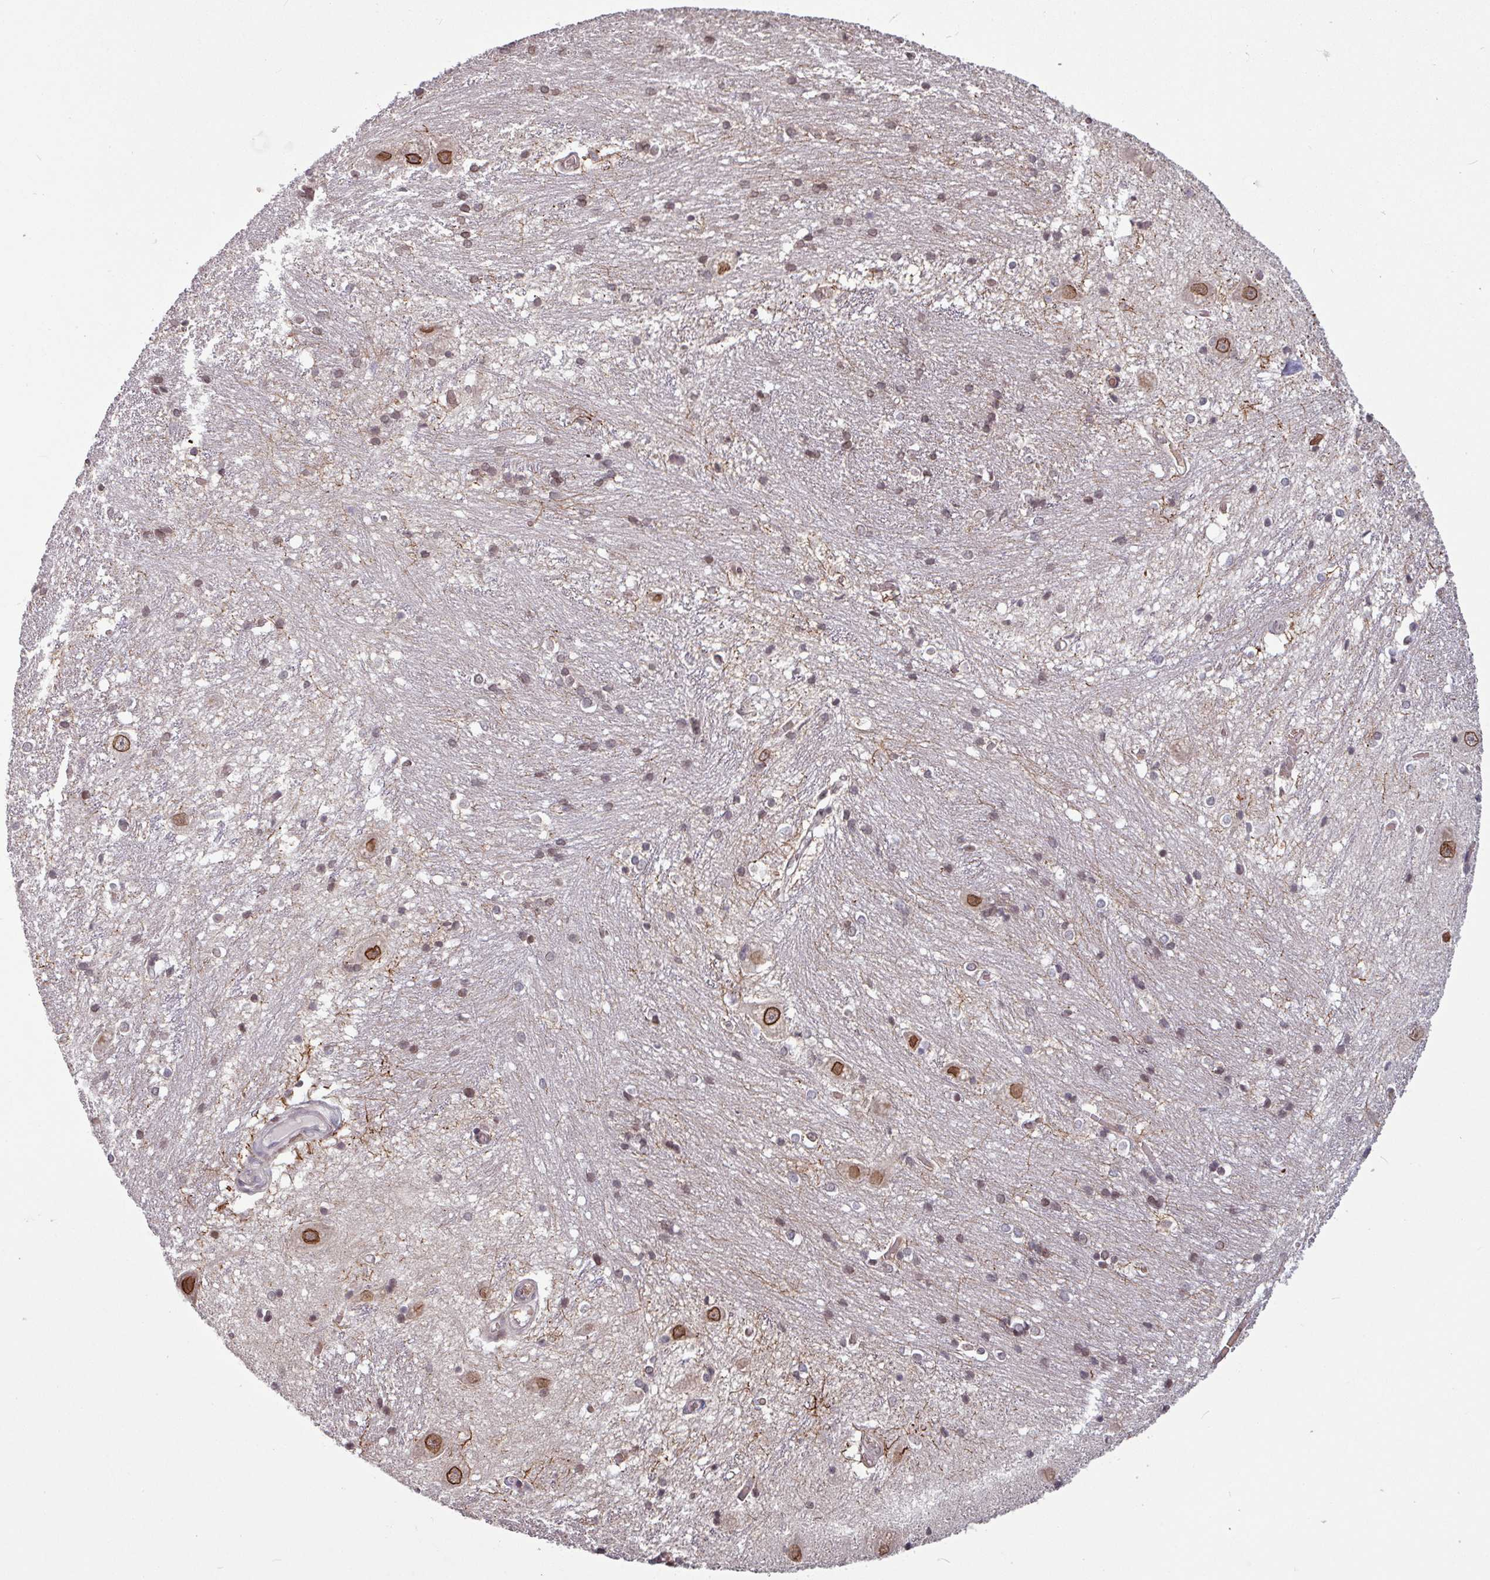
{"staining": {"intensity": "weak", "quantity": "<25%", "location": "cytoplasmic/membranous,nuclear"}, "tissue": "caudate", "cell_type": "Glial cells", "image_type": "normal", "snomed": [{"axis": "morphology", "description": "Normal tissue, NOS"}, {"axis": "topography", "description": "Lateral ventricle wall"}], "caption": "IHC photomicrograph of normal human caudate stained for a protein (brown), which displays no staining in glial cells.", "gene": "RBM4B", "patient": {"sex": "male", "age": 37}}